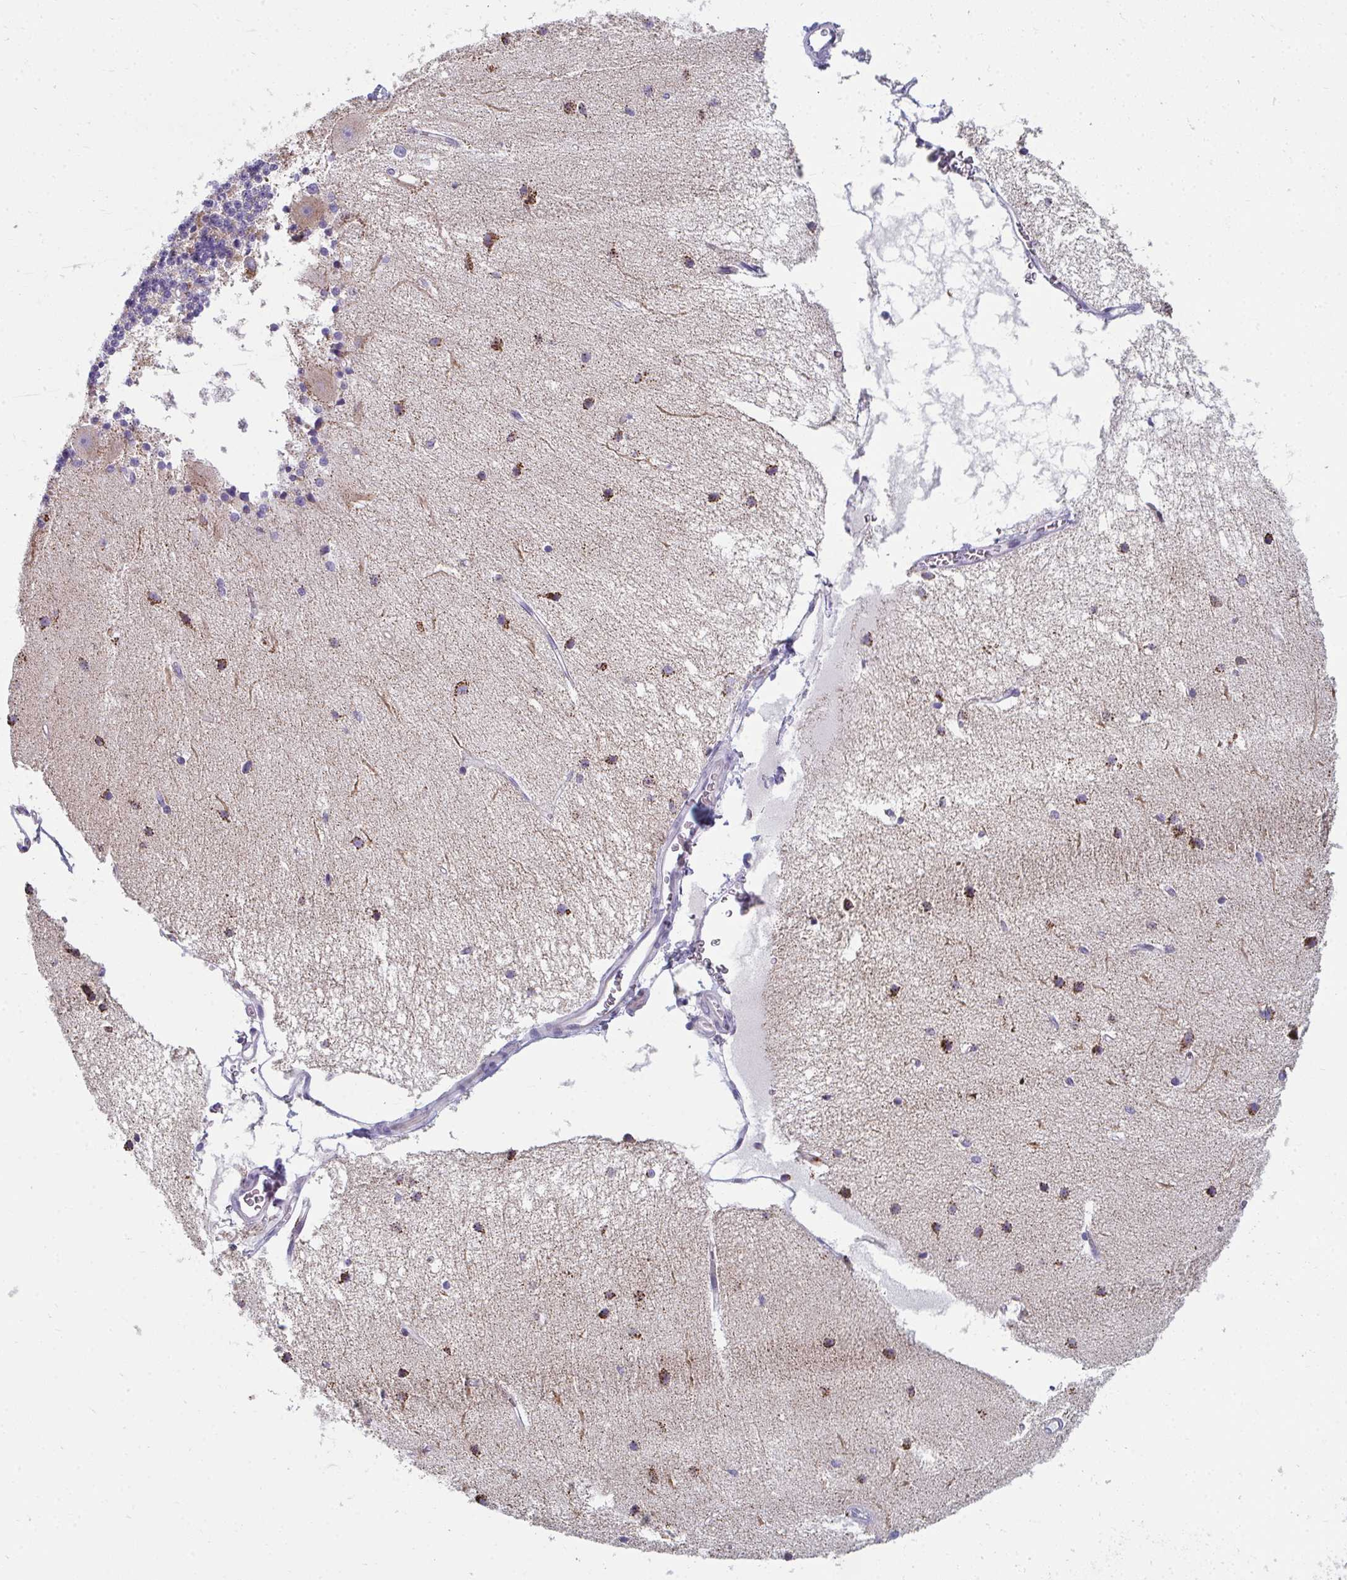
{"staining": {"intensity": "negative", "quantity": "none", "location": "none"}, "tissue": "cerebellum", "cell_type": "Cells in granular layer", "image_type": "normal", "snomed": [{"axis": "morphology", "description": "Normal tissue, NOS"}, {"axis": "topography", "description": "Cerebellum"}], "caption": "Immunohistochemistry of unremarkable cerebellum exhibits no positivity in cells in granular layer.", "gene": "EIF1AD", "patient": {"sex": "female", "age": 54}}